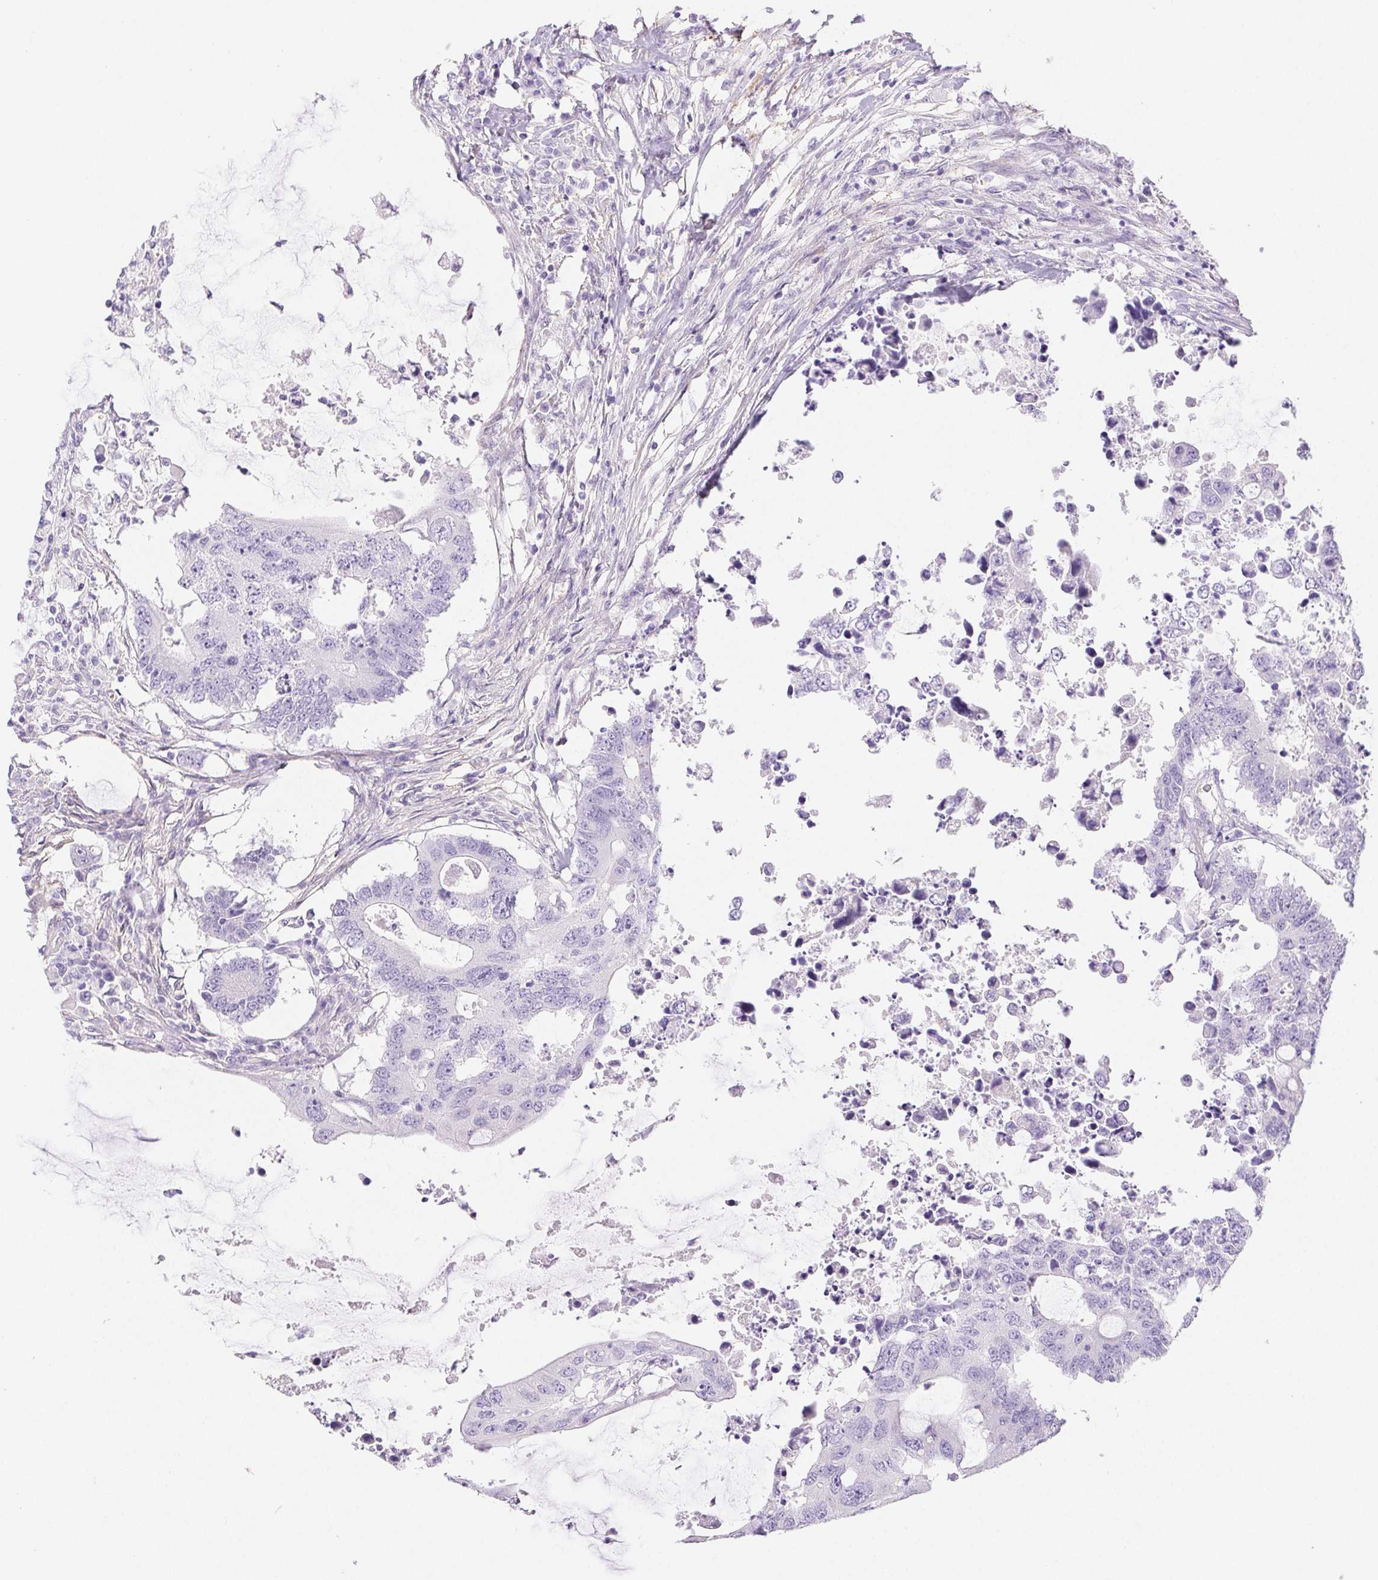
{"staining": {"intensity": "negative", "quantity": "none", "location": "none"}, "tissue": "colorectal cancer", "cell_type": "Tumor cells", "image_type": "cancer", "snomed": [{"axis": "morphology", "description": "Adenocarcinoma, NOS"}, {"axis": "topography", "description": "Colon"}], "caption": "This is an IHC micrograph of adenocarcinoma (colorectal). There is no positivity in tumor cells.", "gene": "PNLIP", "patient": {"sex": "male", "age": 71}}